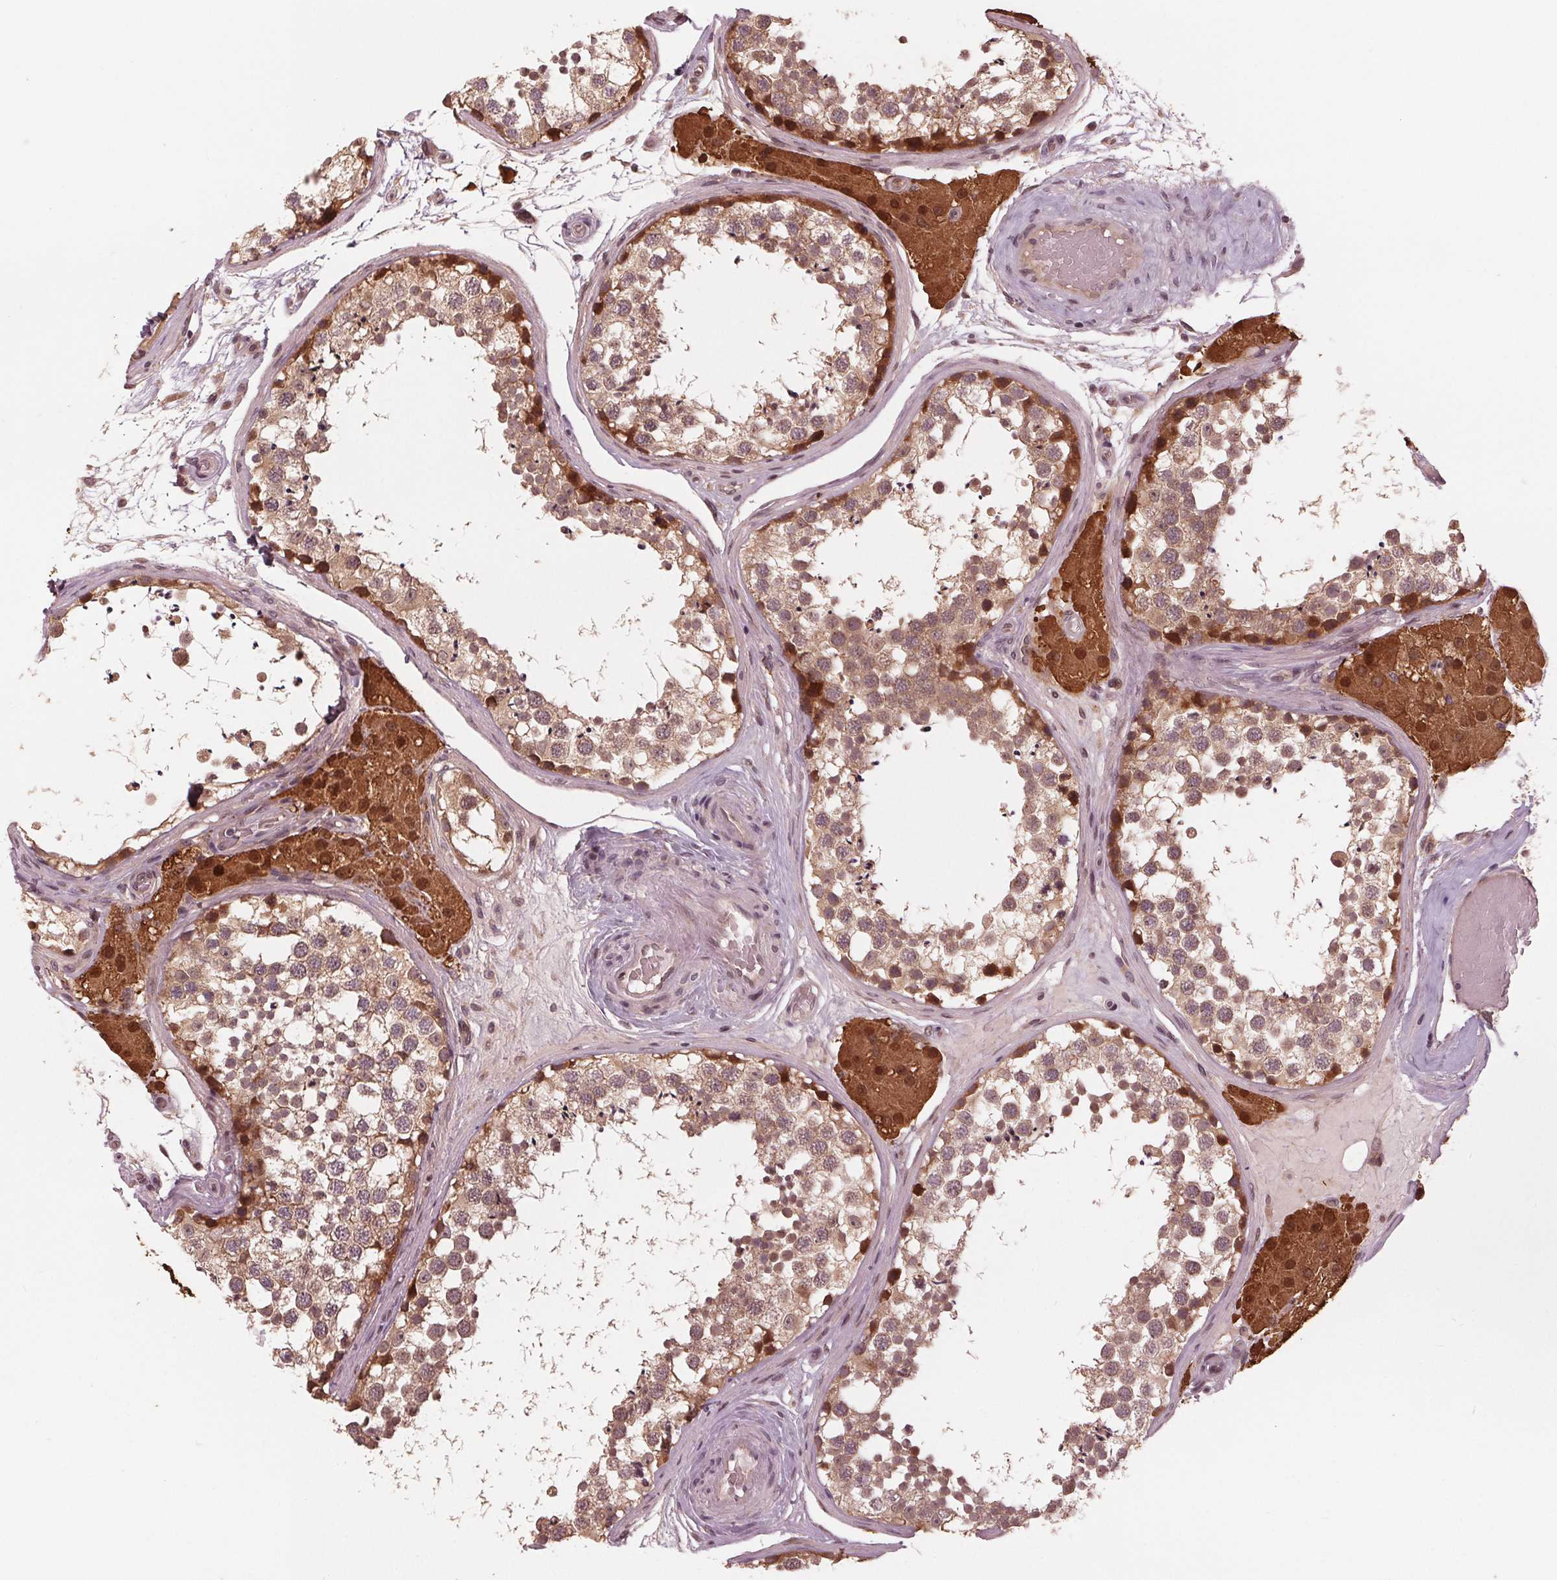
{"staining": {"intensity": "moderate", "quantity": ">75%", "location": "cytoplasmic/membranous,nuclear"}, "tissue": "testis", "cell_type": "Cells in seminiferous ducts", "image_type": "normal", "snomed": [{"axis": "morphology", "description": "Normal tissue, NOS"}, {"axis": "morphology", "description": "Seminoma, NOS"}, {"axis": "topography", "description": "Testis"}], "caption": "An IHC image of unremarkable tissue is shown. Protein staining in brown highlights moderate cytoplasmic/membranous,nuclear positivity in testis within cells in seminiferous ducts.", "gene": "ZNF471", "patient": {"sex": "male", "age": 65}}